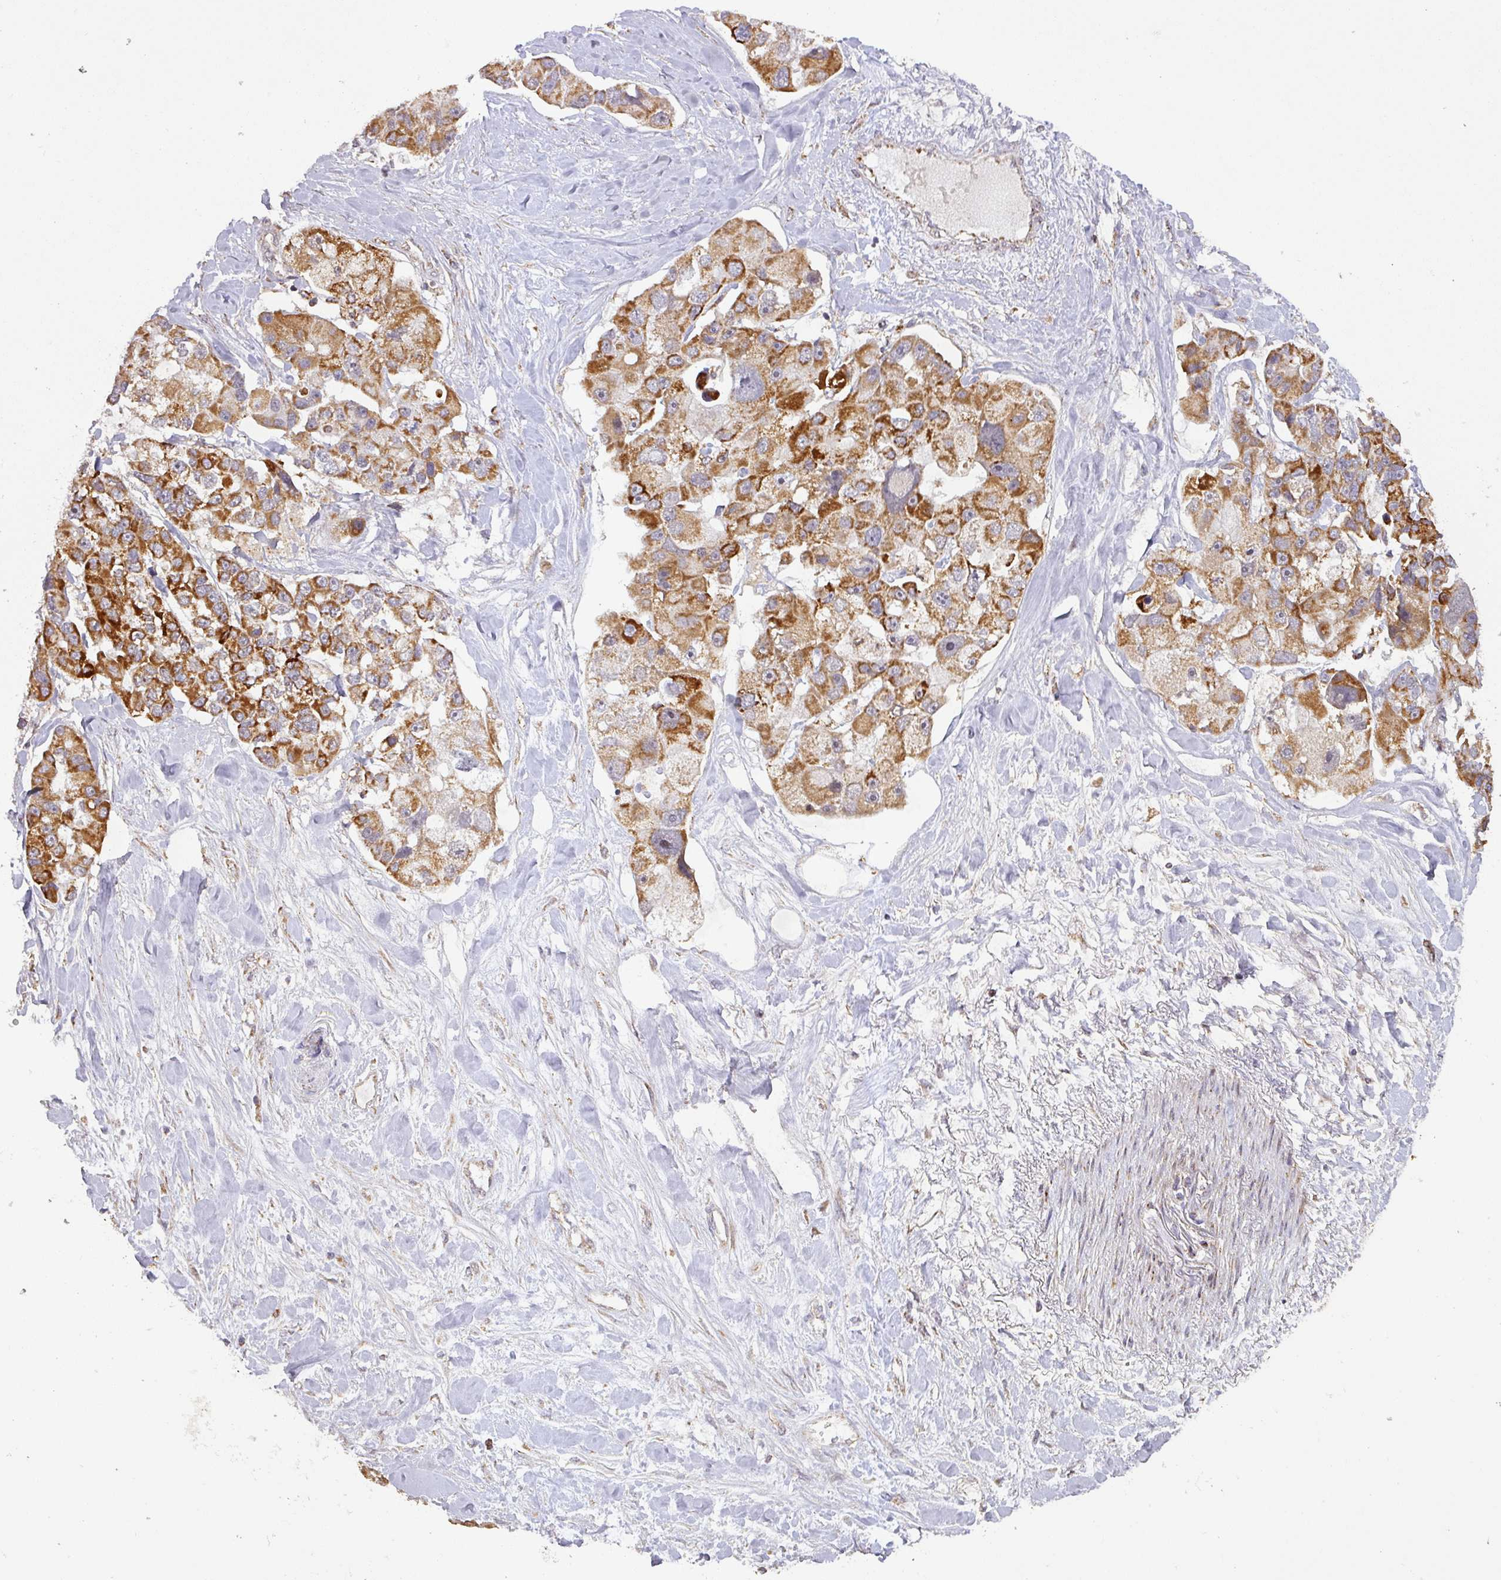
{"staining": {"intensity": "strong", "quantity": ">75%", "location": "cytoplasmic/membranous"}, "tissue": "lung cancer", "cell_type": "Tumor cells", "image_type": "cancer", "snomed": [{"axis": "morphology", "description": "Adenocarcinoma, NOS"}, {"axis": "topography", "description": "Lung"}], "caption": "Human lung adenocarcinoma stained with a protein marker reveals strong staining in tumor cells.", "gene": "GPD2", "patient": {"sex": "female", "age": 54}}